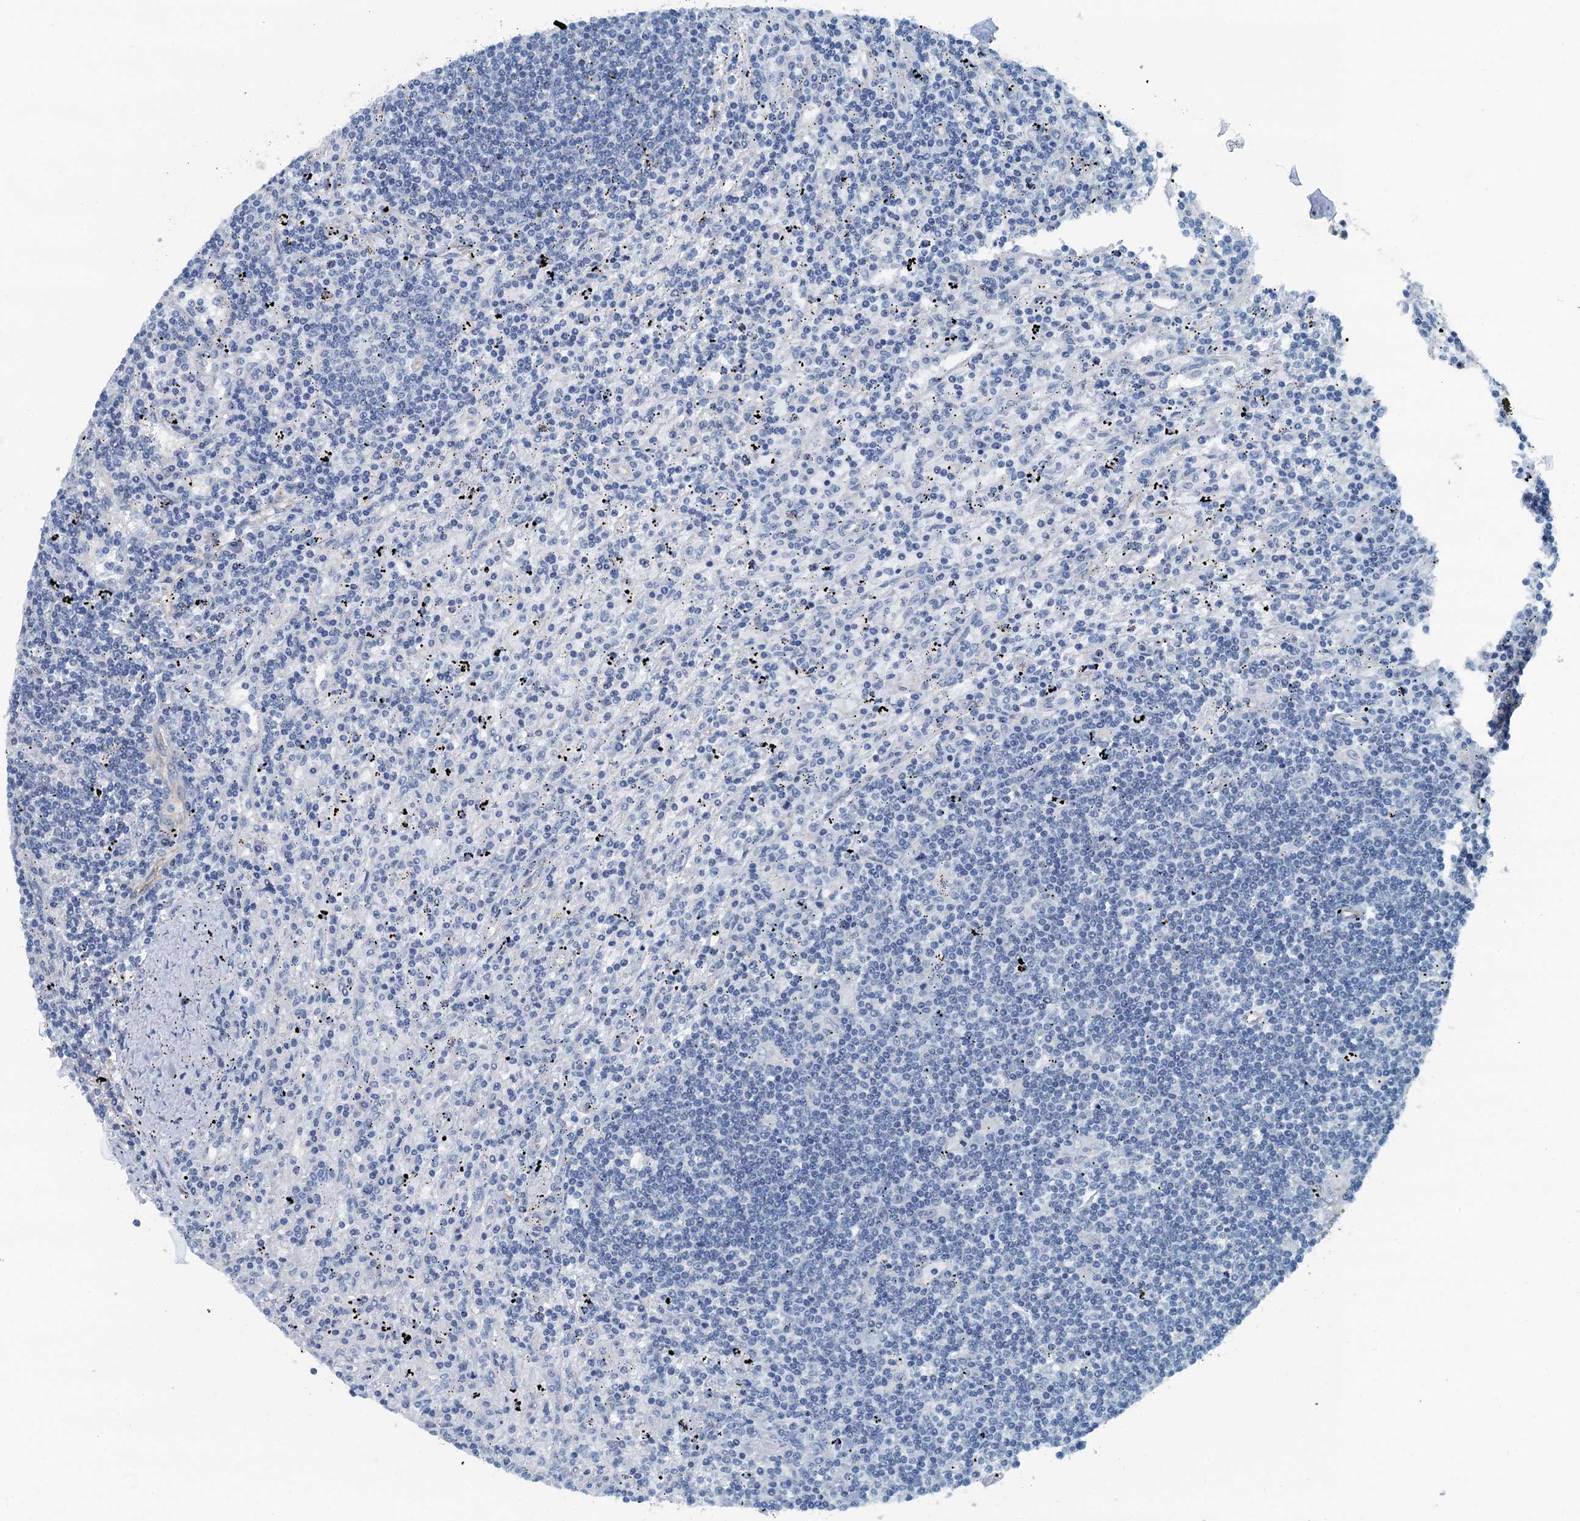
{"staining": {"intensity": "negative", "quantity": "none", "location": "none"}, "tissue": "lymphoma", "cell_type": "Tumor cells", "image_type": "cancer", "snomed": [{"axis": "morphology", "description": "Malignant lymphoma, non-Hodgkin's type, Low grade"}, {"axis": "topography", "description": "Spleen"}], "caption": "Human low-grade malignant lymphoma, non-Hodgkin's type stained for a protein using immunohistochemistry demonstrates no positivity in tumor cells.", "gene": "GFOD2", "patient": {"sex": "male", "age": 76}}